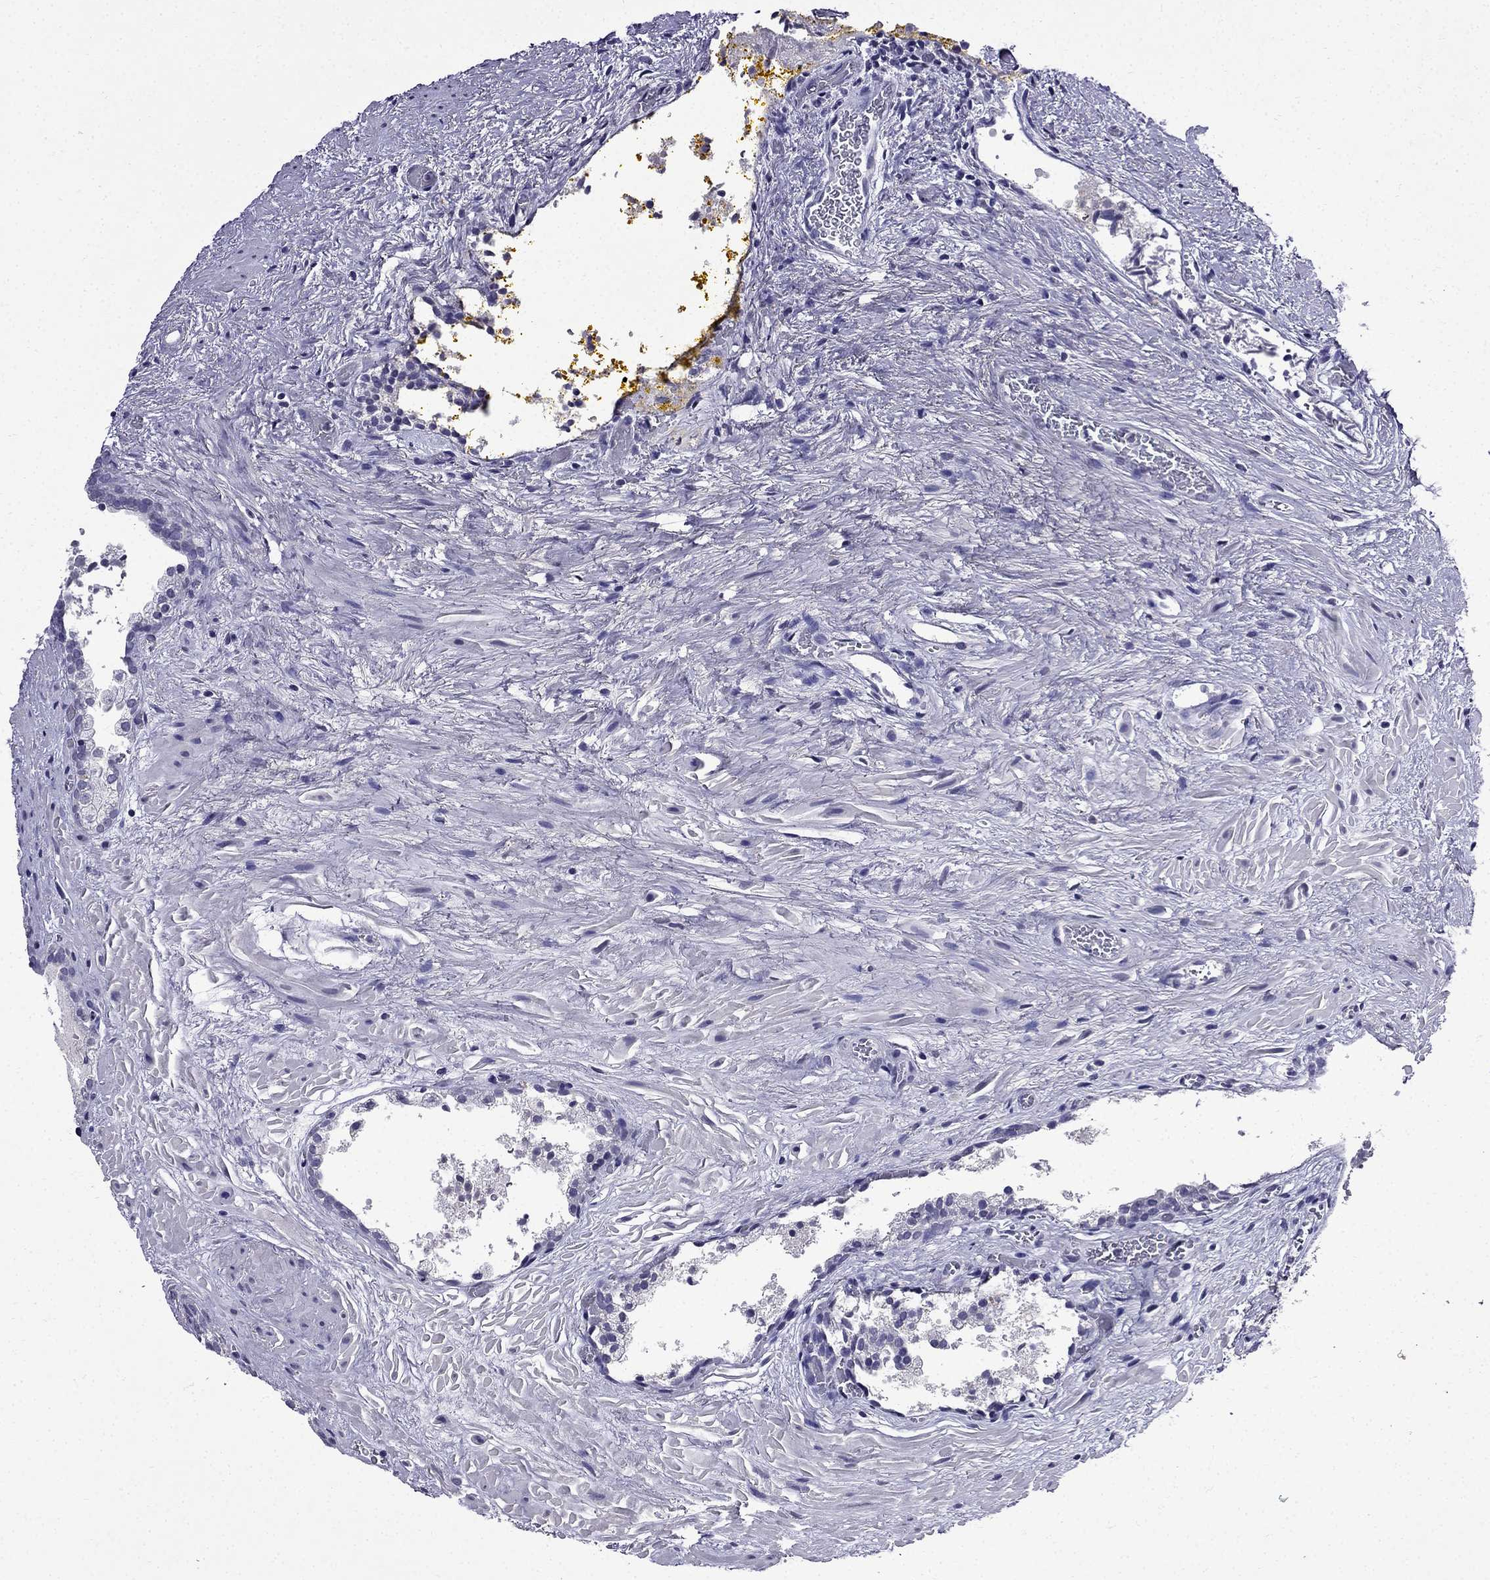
{"staining": {"intensity": "negative", "quantity": "none", "location": "none"}, "tissue": "prostate cancer", "cell_type": "Tumor cells", "image_type": "cancer", "snomed": [{"axis": "morphology", "description": "Adenocarcinoma, NOS"}, {"axis": "topography", "description": "Prostate"}], "caption": "There is no significant staining in tumor cells of prostate cancer (adenocarcinoma).", "gene": "DNAH17", "patient": {"sex": "male", "age": 66}}